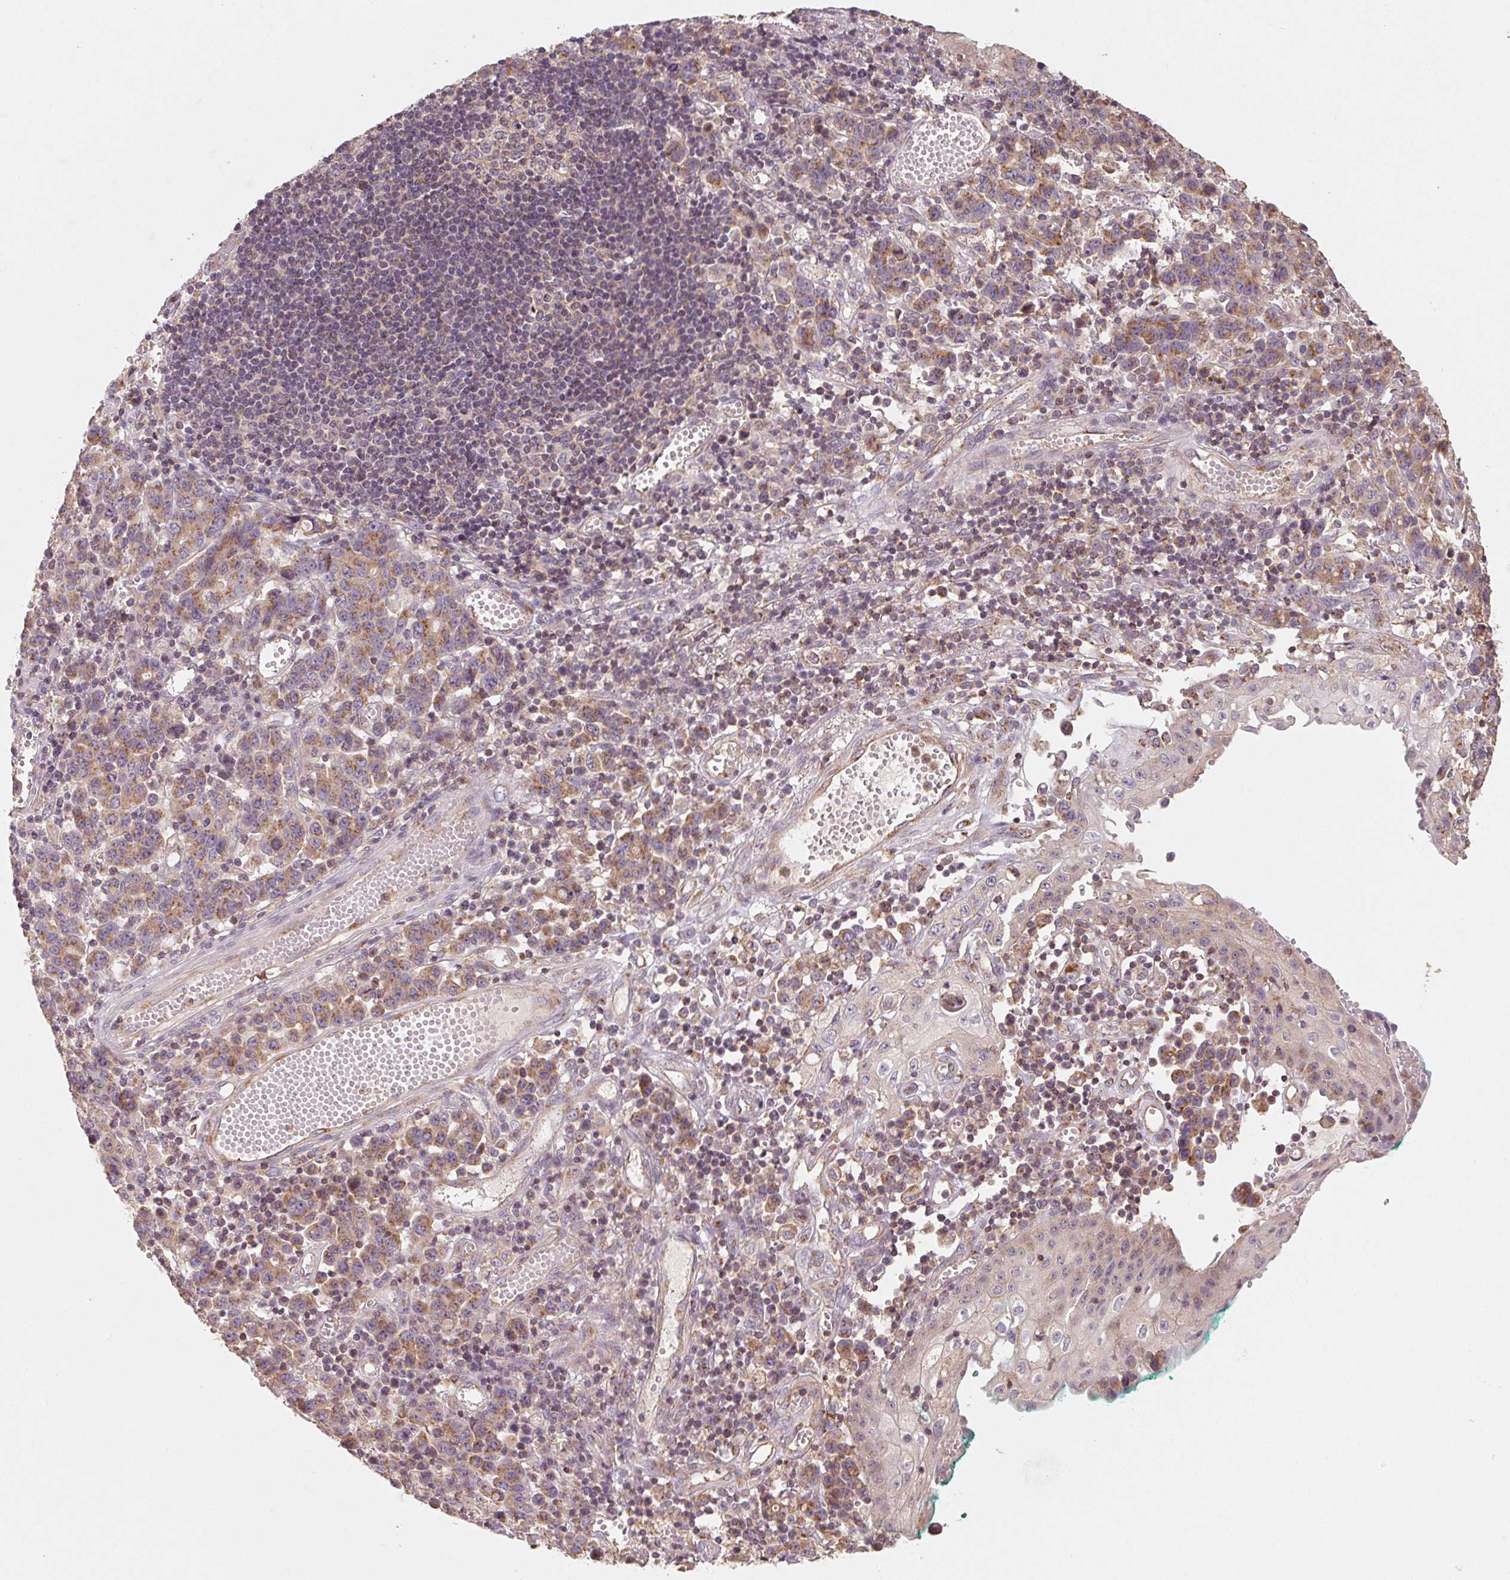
{"staining": {"intensity": "moderate", "quantity": "25%-75%", "location": "cytoplasmic/membranous"}, "tissue": "stomach cancer", "cell_type": "Tumor cells", "image_type": "cancer", "snomed": [{"axis": "morphology", "description": "Adenocarcinoma, NOS"}, {"axis": "topography", "description": "Stomach, upper"}], "caption": "Brown immunohistochemical staining in human stomach cancer (adenocarcinoma) displays moderate cytoplasmic/membranous expression in approximately 25%-75% of tumor cells. Nuclei are stained in blue.", "gene": "AP1S1", "patient": {"sex": "male", "age": 69}}